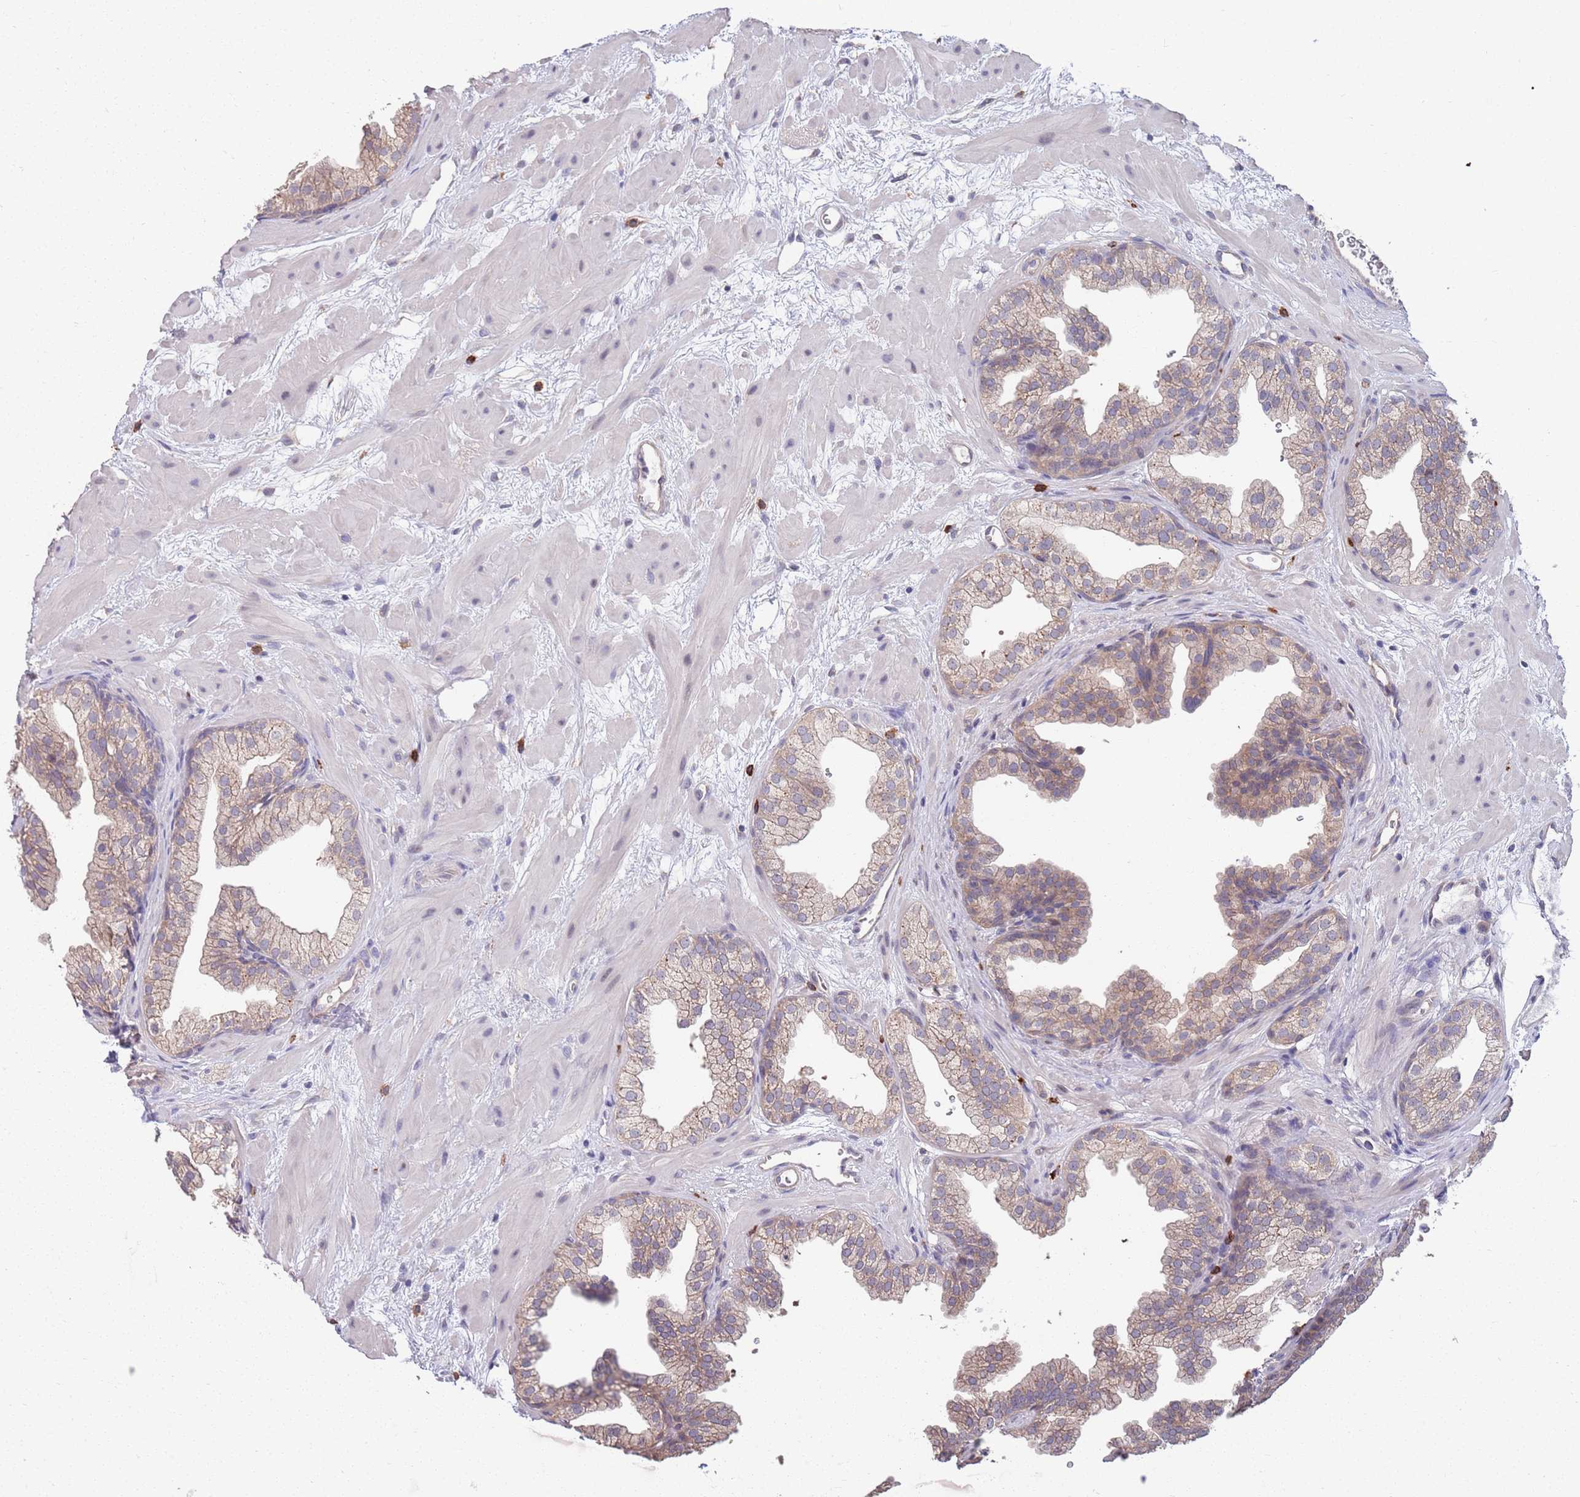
{"staining": {"intensity": "weak", "quantity": ">75%", "location": "cytoplasmic/membranous"}, "tissue": "prostate", "cell_type": "Glandular cells", "image_type": "normal", "snomed": [{"axis": "morphology", "description": "Normal tissue, NOS"}, {"axis": "topography", "description": "Prostate"}], "caption": "Unremarkable prostate exhibits weak cytoplasmic/membranous expression in about >75% of glandular cells (brown staining indicates protein expression, while blue staining denotes nuclei)..", "gene": "MARVELD2", "patient": {"sex": "male", "age": 37}}